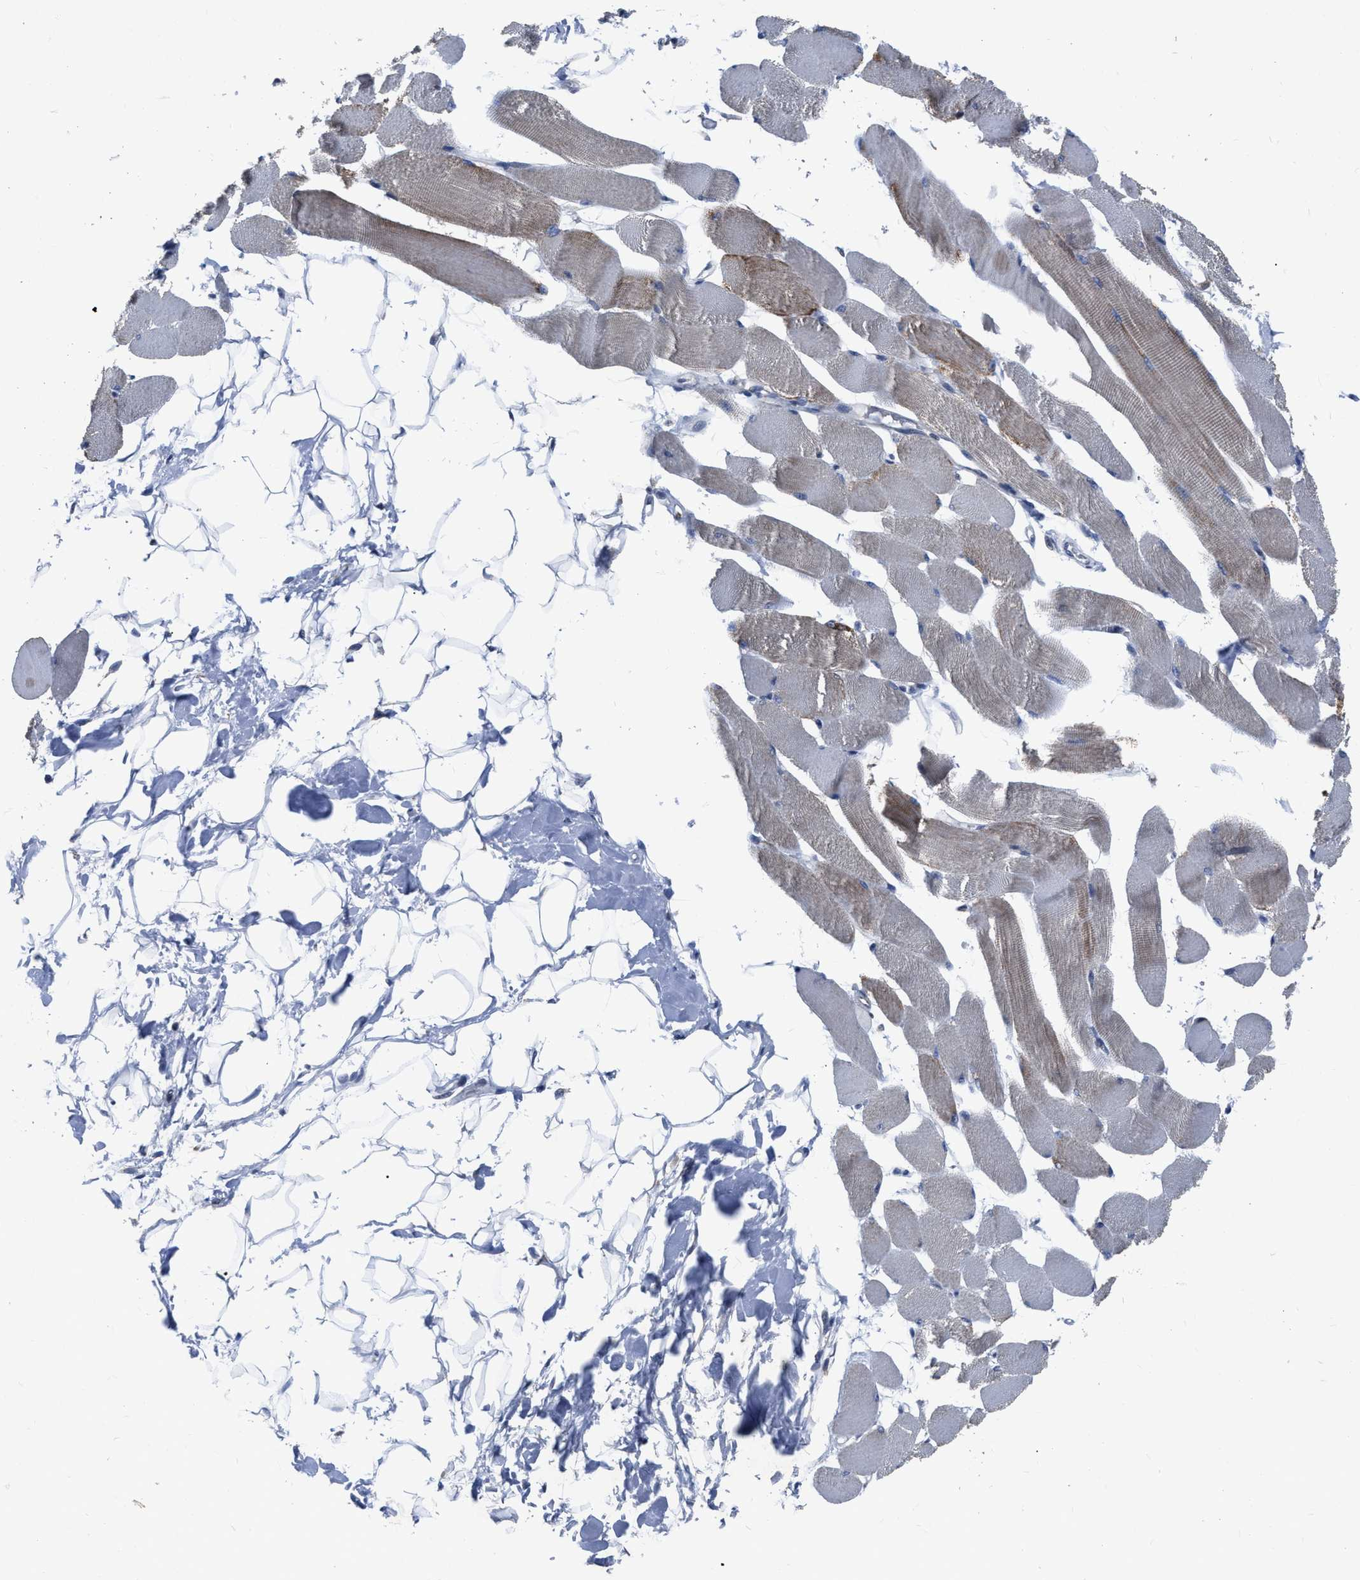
{"staining": {"intensity": "moderate", "quantity": "<25%", "location": "cytoplasmic/membranous"}, "tissue": "skeletal muscle", "cell_type": "Myocytes", "image_type": "normal", "snomed": [{"axis": "morphology", "description": "Normal tissue, NOS"}, {"axis": "topography", "description": "Skeletal muscle"}, {"axis": "topography", "description": "Peripheral nerve tissue"}], "caption": "The immunohistochemical stain labels moderate cytoplasmic/membranous expression in myocytes of unremarkable skeletal muscle. (Stains: DAB in brown, nuclei in blue, Microscopy: brightfield microscopy at high magnification).", "gene": "DDX56", "patient": {"sex": "female", "age": 84}}